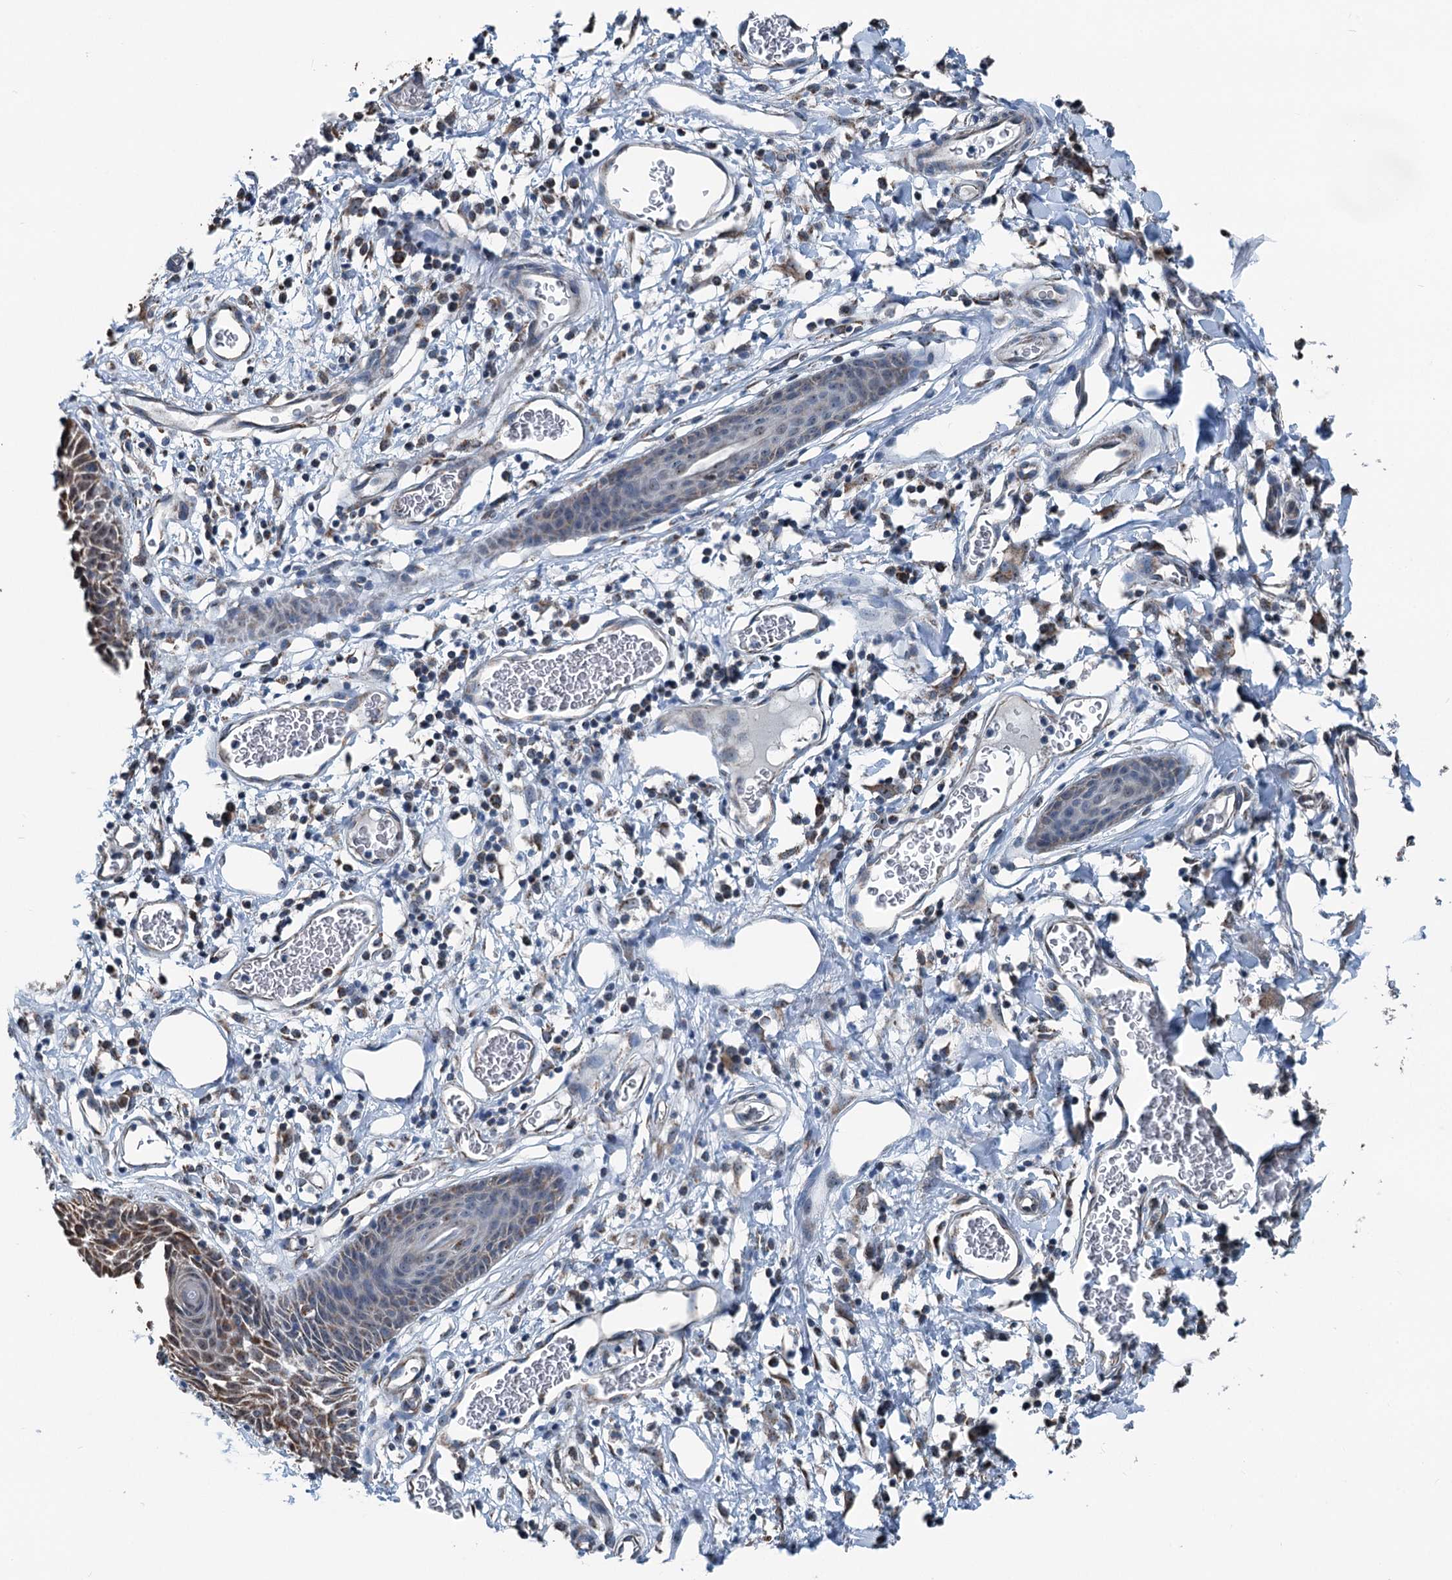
{"staining": {"intensity": "moderate", "quantity": "25%-75%", "location": "cytoplasmic/membranous"}, "tissue": "skin", "cell_type": "Epidermal cells", "image_type": "normal", "snomed": [{"axis": "morphology", "description": "Normal tissue, NOS"}, {"axis": "topography", "description": "Vulva"}], "caption": "A photomicrograph of skin stained for a protein displays moderate cytoplasmic/membranous brown staining in epidermal cells.", "gene": "TRPT1", "patient": {"sex": "female", "age": 68}}